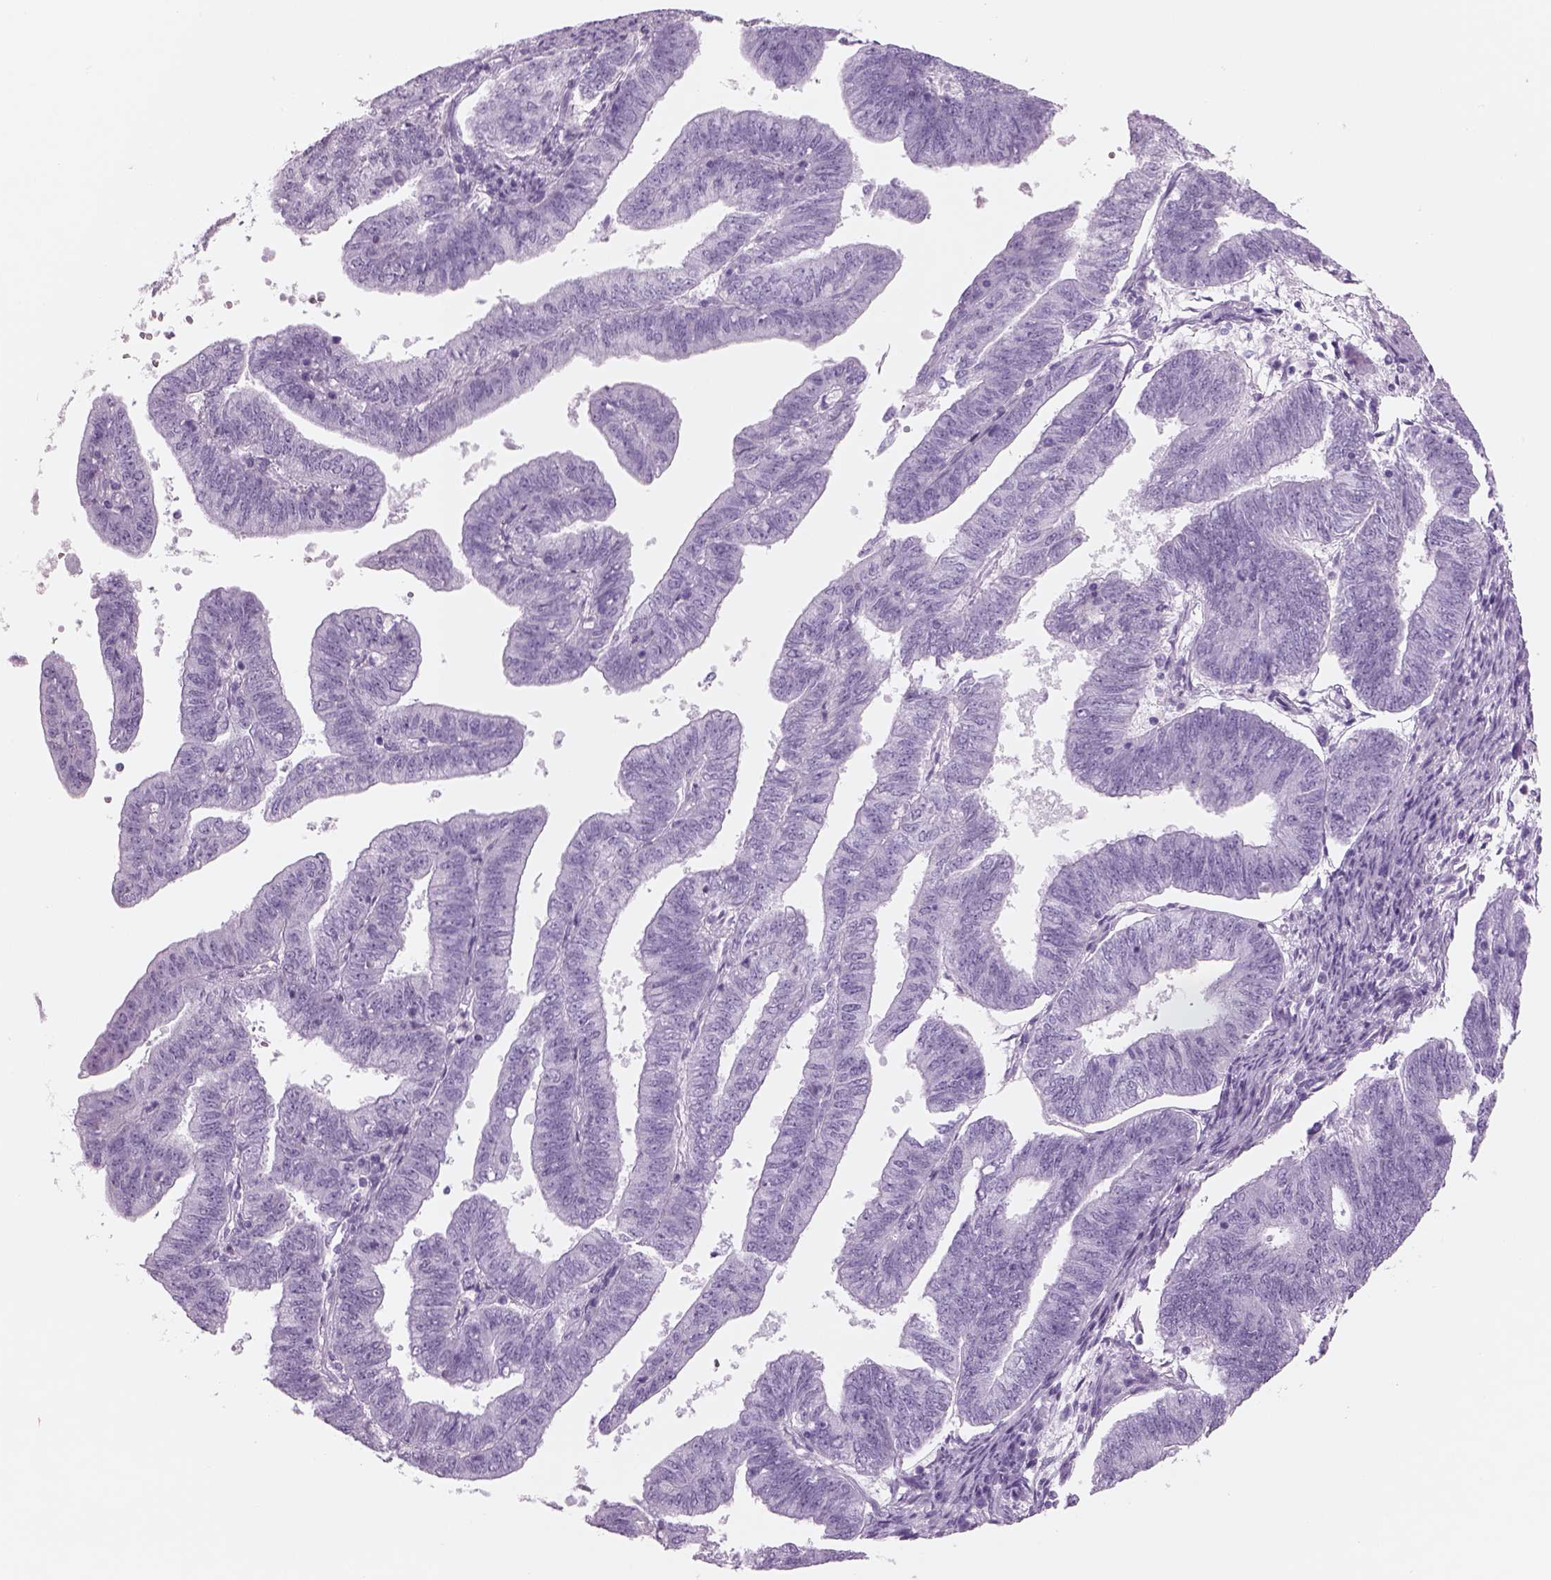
{"staining": {"intensity": "negative", "quantity": "none", "location": "none"}, "tissue": "endometrial cancer", "cell_type": "Tumor cells", "image_type": "cancer", "snomed": [{"axis": "morphology", "description": "Adenocarcinoma, NOS"}, {"axis": "topography", "description": "Endometrium"}], "caption": "IHC of human endometrial cancer (adenocarcinoma) exhibits no staining in tumor cells.", "gene": "RHO", "patient": {"sex": "female", "age": 82}}